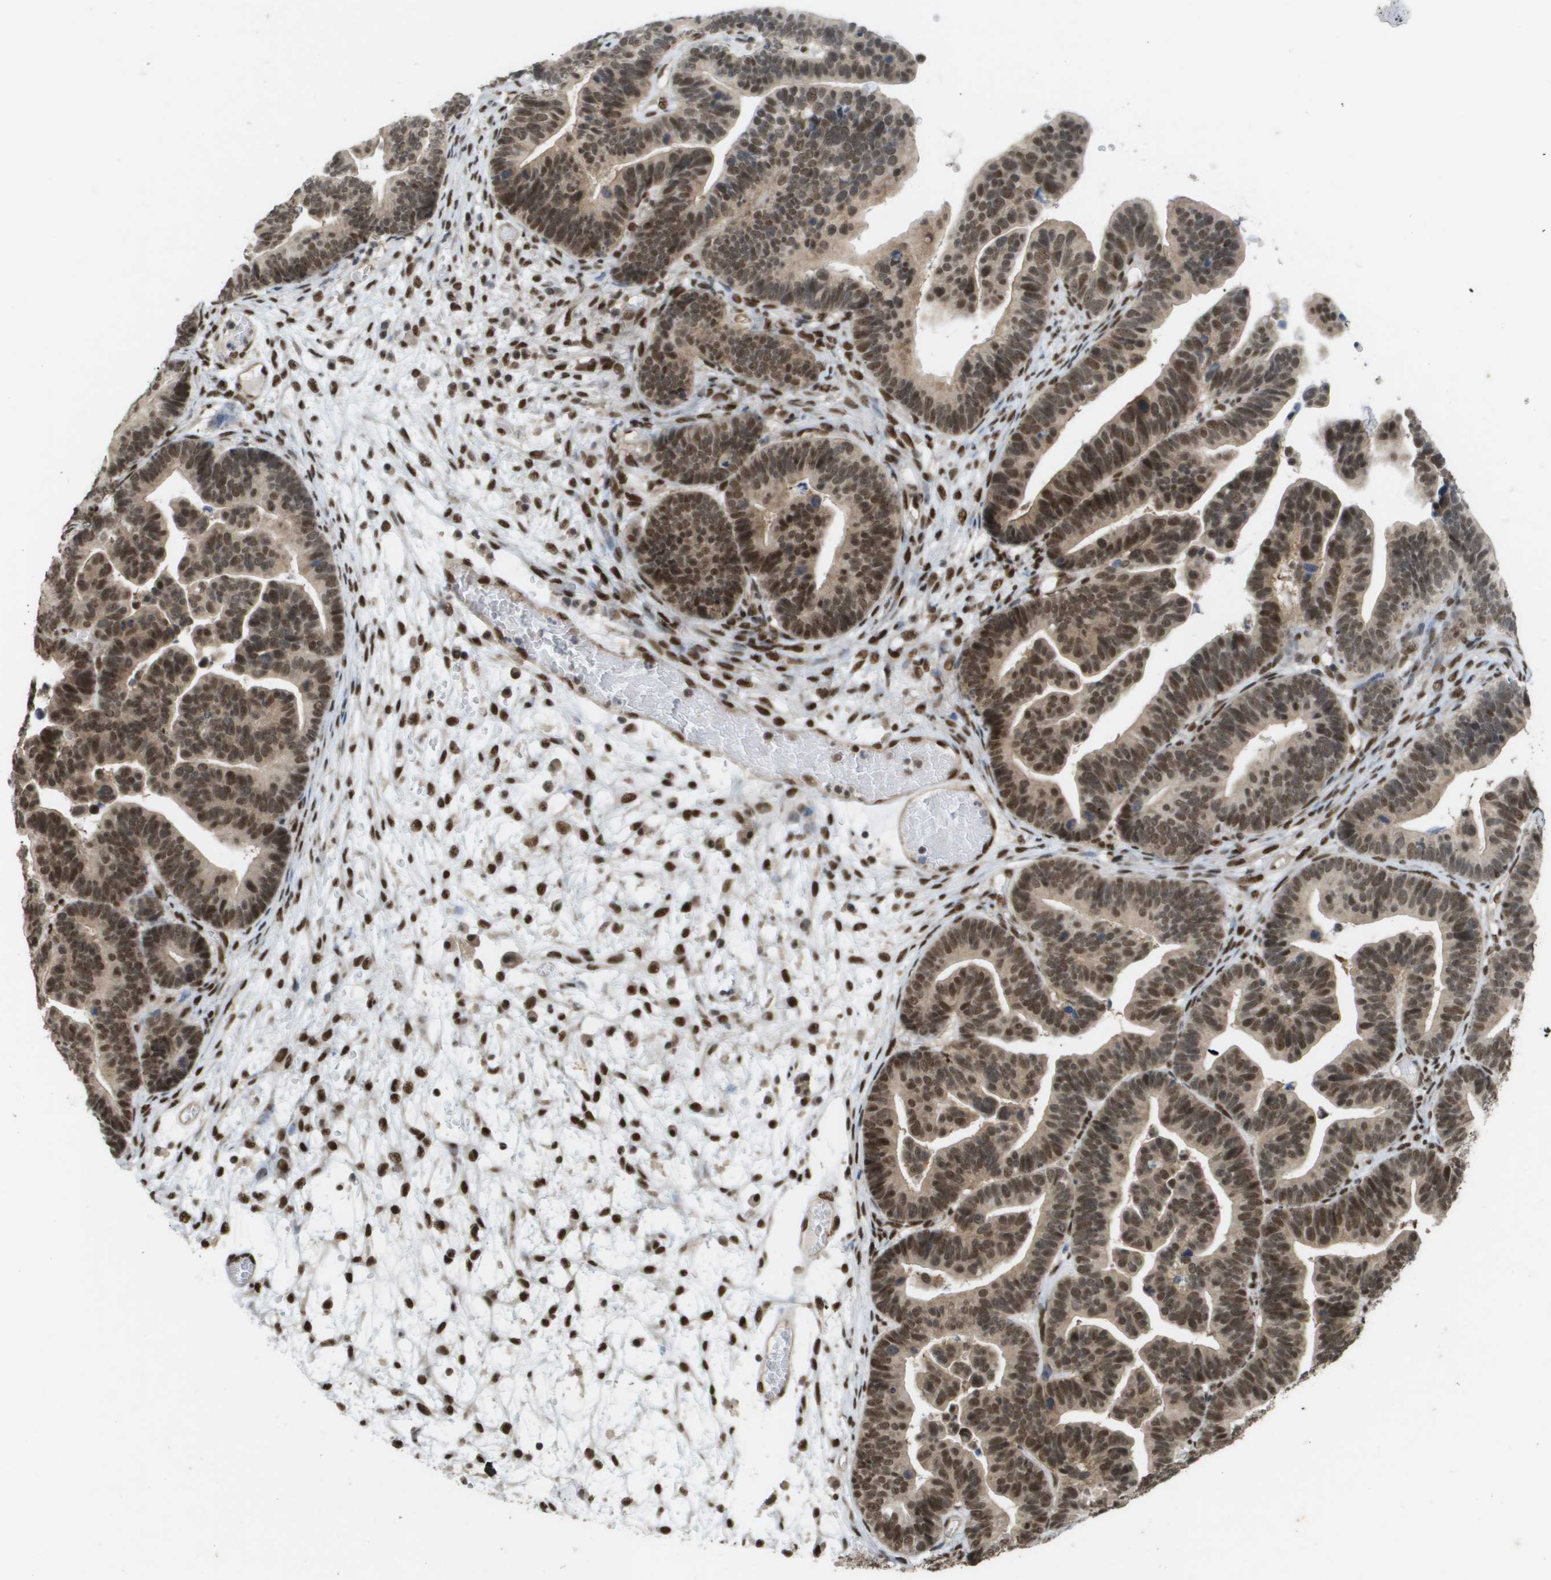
{"staining": {"intensity": "moderate", "quantity": ">75%", "location": "nuclear"}, "tissue": "ovarian cancer", "cell_type": "Tumor cells", "image_type": "cancer", "snomed": [{"axis": "morphology", "description": "Cystadenocarcinoma, serous, NOS"}, {"axis": "topography", "description": "Ovary"}], "caption": "Immunohistochemical staining of human ovarian cancer (serous cystadenocarcinoma) shows medium levels of moderate nuclear positivity in approximately >75% of tumor cells.", "gene": "CDT1", "patient": {"sex": "female", "age": 56}}